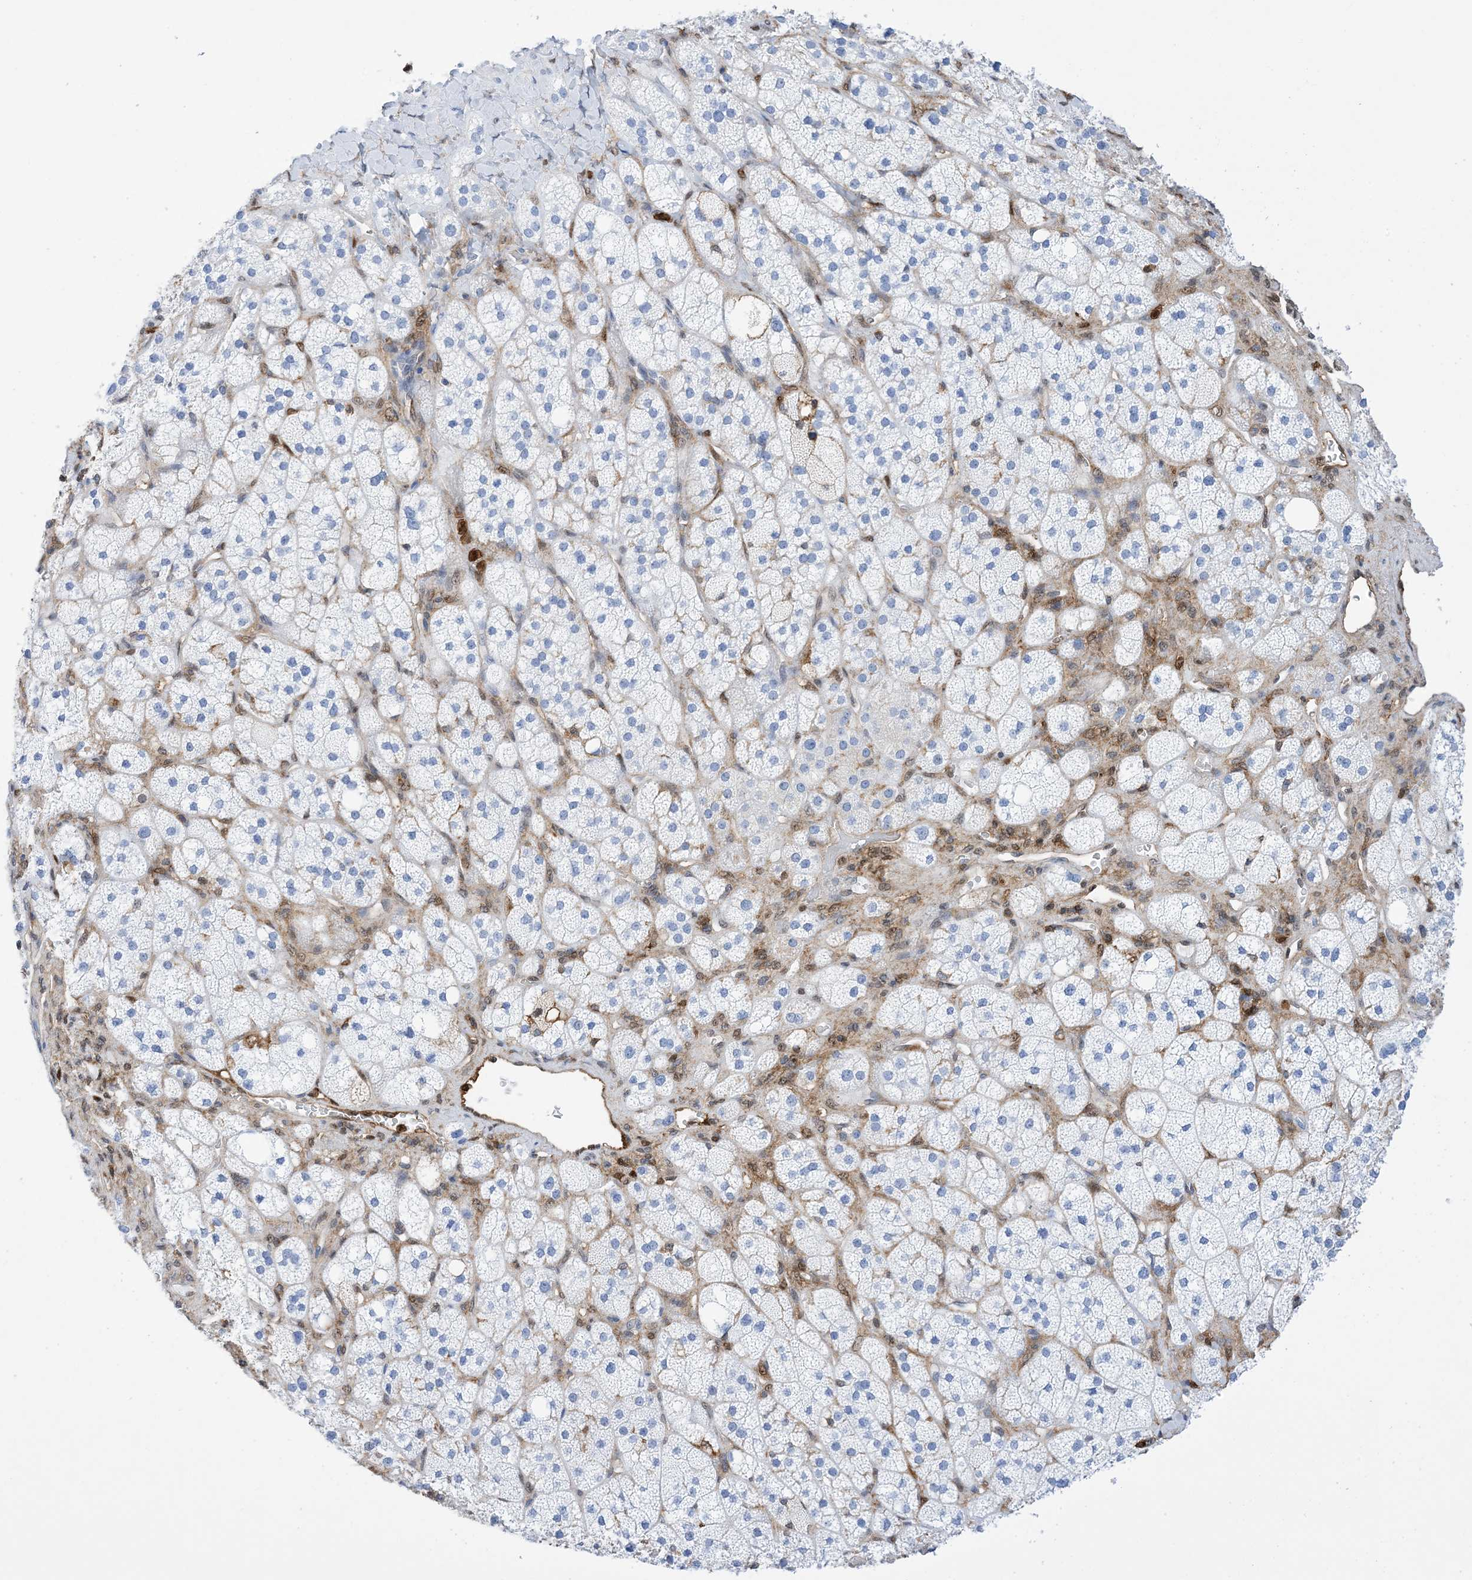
{"staining": {"intensity": "negative", "quantity": "none", "location": "none"}, "tissue": "adrenal gland", "cell_type": "Glandular cells", "image_type": "normal", "snomed": [{"axis": "morphology", "description": "Normal tissue, NOS"}, {"axis": "topography", "description": "Adrenal gland"}], "caption": "IHC image of normal adrenal gland: adrenal gland stained with DAB (3,3'-diaminobenzidine) reveals no significant protein positivity in glandular cells.", "gene": "ANXA1", "patient": {"sex": "male", "age": 61}}